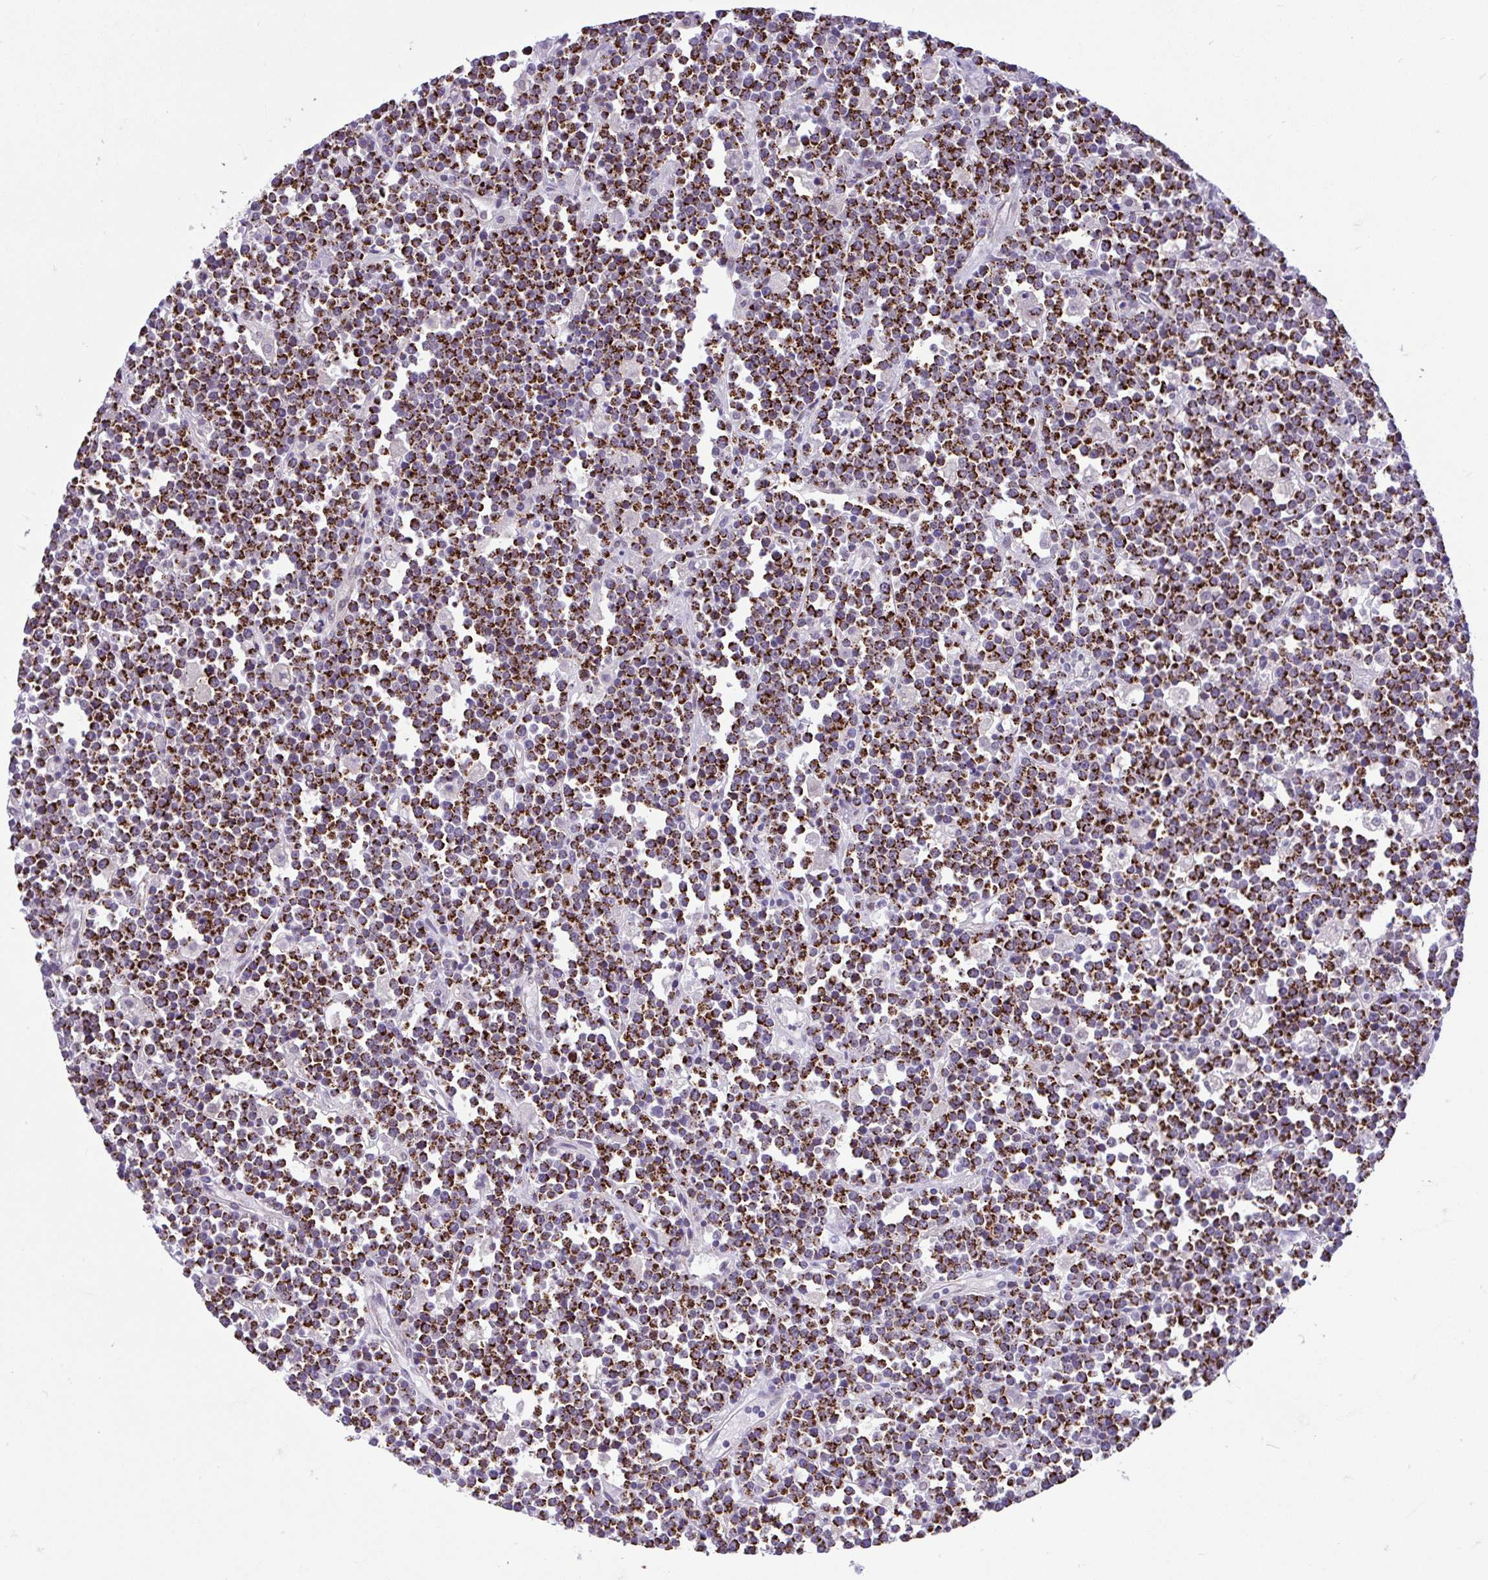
{"staining": {"intensity": "strong", "quantity": ">75%", "location": "cytoplasmic/membranous"}, "tissue": "lymphoma", "cell_type": "Tumor cells", "image_type": "cancer", "snomed": [{"axis": "morphology", "description": "Malignant lymphoma, non-Hodgkin's type, High grade"}, {"axis": "topography", "description": "Ovary"}], "caption": "This image shows IHC staining of human lymphoma, with high strong cytoplasmic/membranous expression in about >75% of tumor cells.", "gene": "PYCR2", "patient": {"sex": "female", "age": 56}}